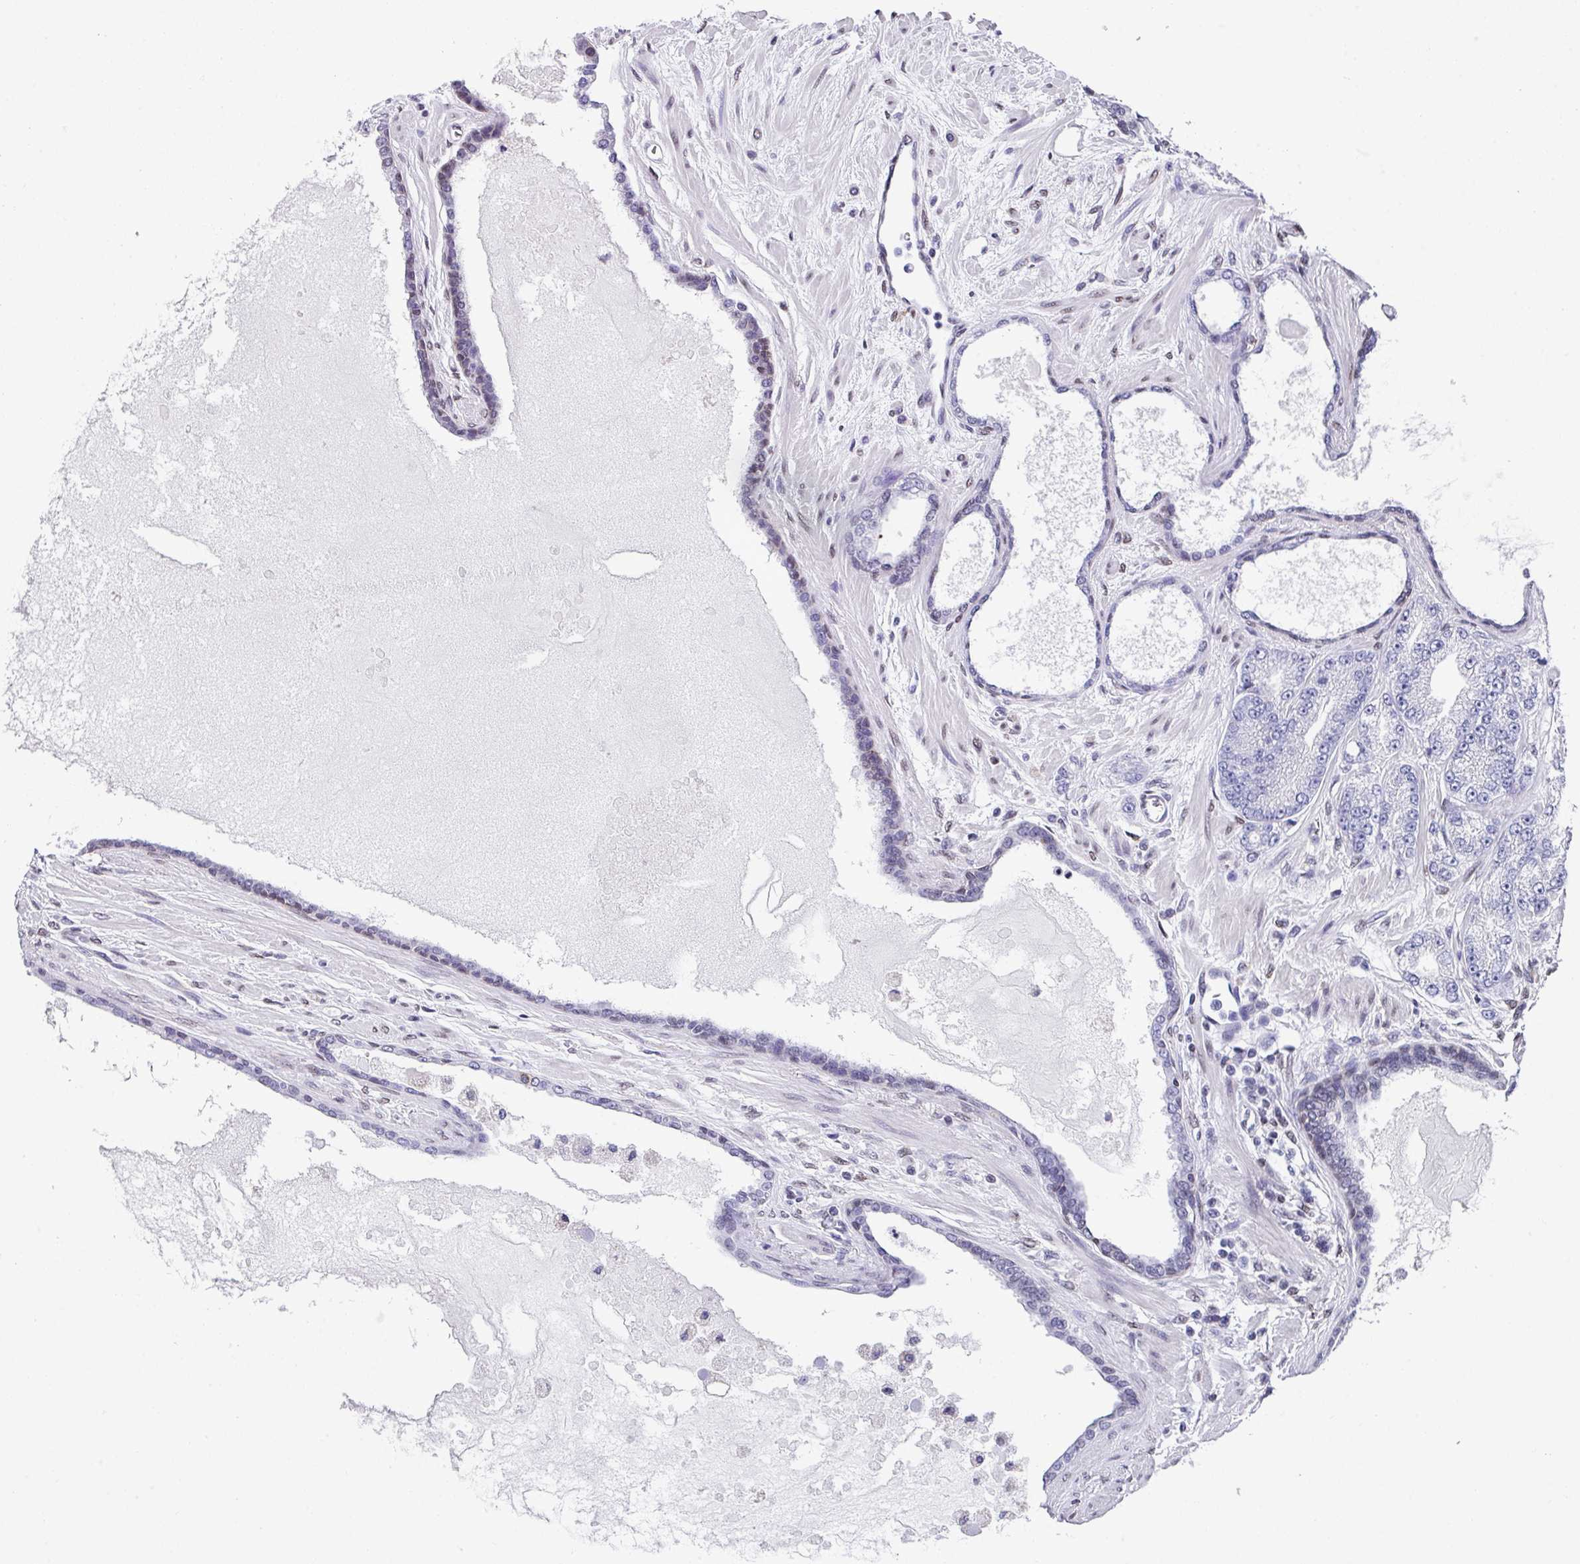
{"staining": {"intensity": "negative", "quantity": "none", "location": "none"}, "tissue": "prostate cancer", "cell_type": "Tumor cells", "image_type": "cancer", "snomed": [{"axis": "morphology", "description": "Adenocarcinoma, High grade"}, {"axis": "topography", "description": "Prostate"}], "caption": "Micrograph shows no protein positivity in tumor cells of prostate adenocarcinoma (high-grade) tissue.", "gene": "TCF3", "patient": {"sex": "male", "age": 68}}